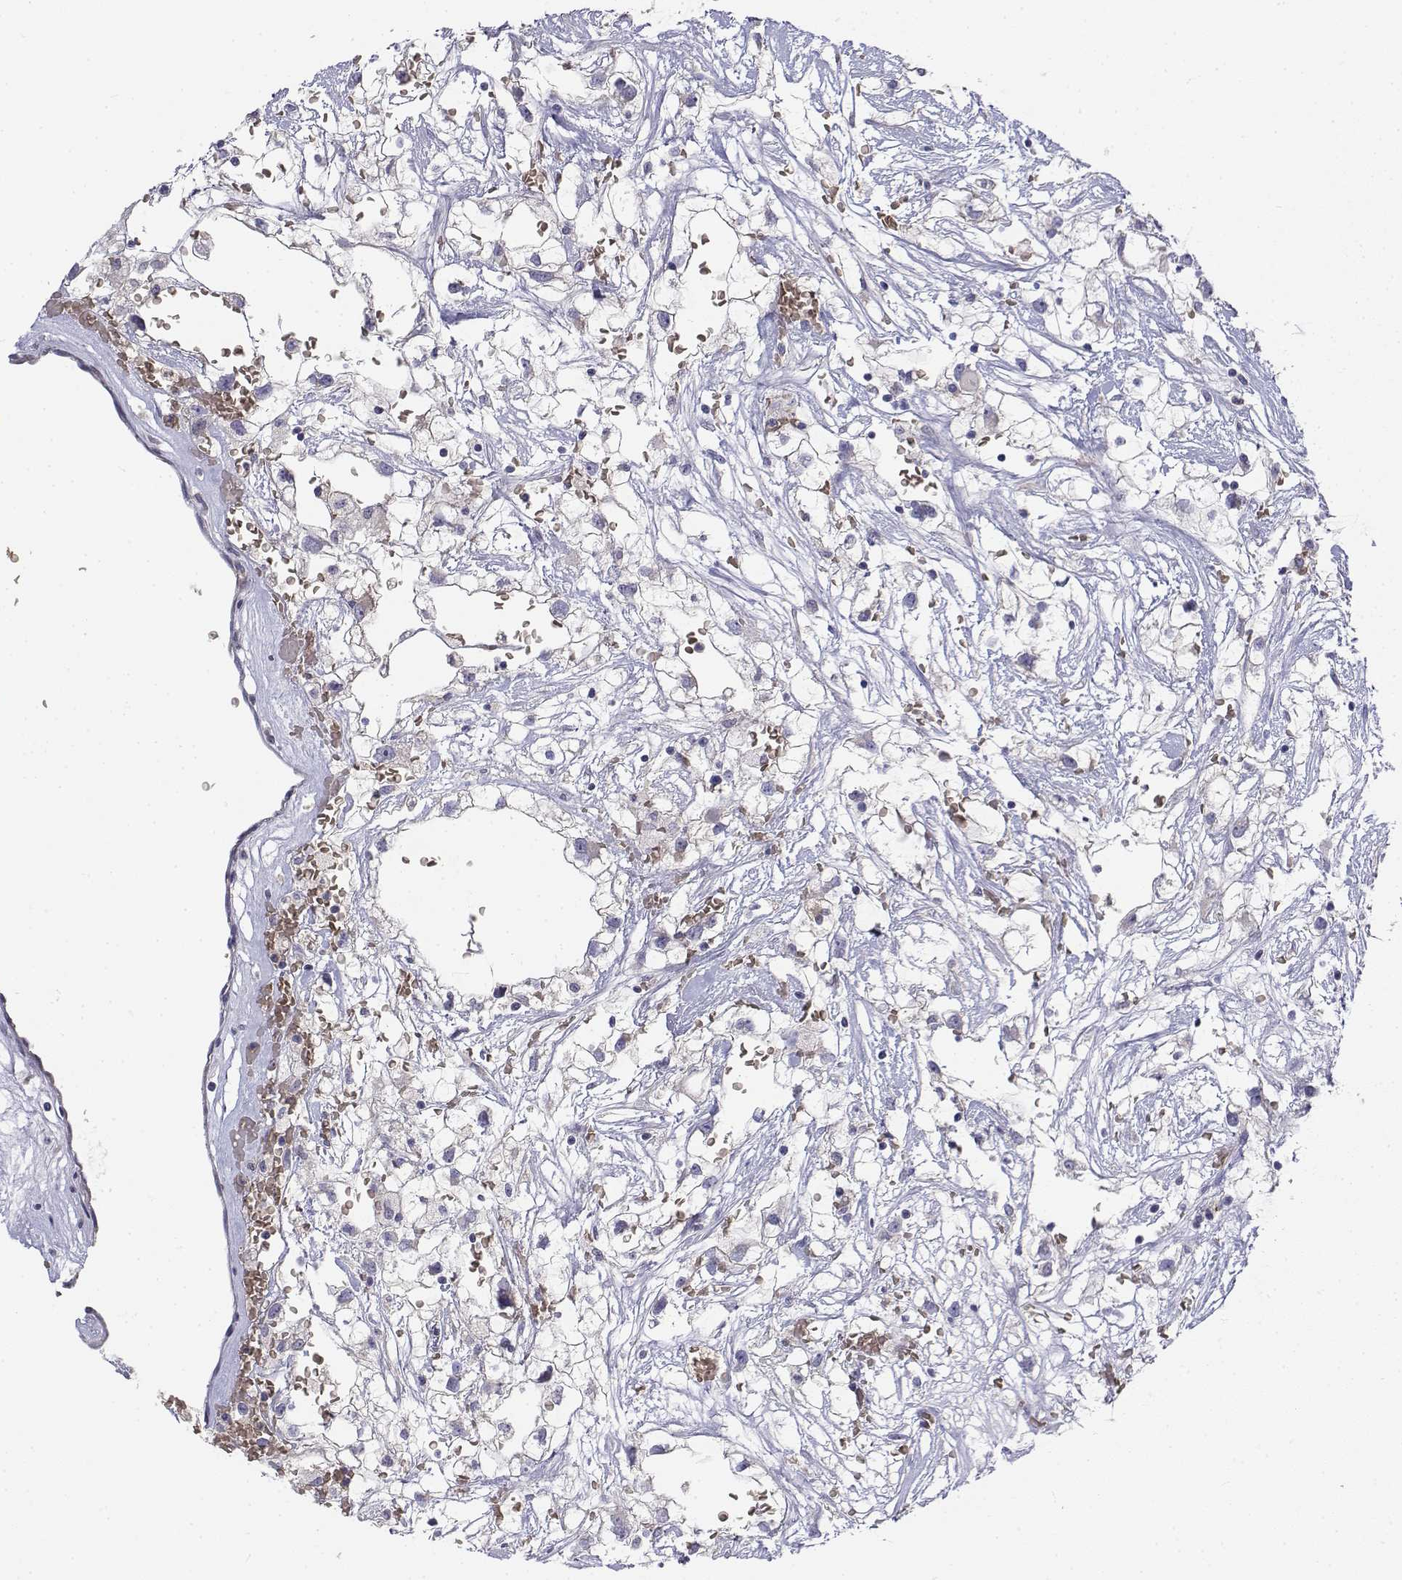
{"staining": {"intensity": "negative", "quantity": "none", "location": "none"}, "tissue": "renal cancer", "cell_type": "Tumor cells", "image_type": "cancer", "snomed": [{"axis": "morphology", "description": "Adenocarcinoma, NOS"}, {"axis": "topography", "description": "Kidney"}], "caption": "Protein analysis of renal cancer demonstrates no significant positivity in tumor cells. (DAB (3,3'-diaminobenzidine) immunohistochemistry, high magnification).", "gene": "CADM1", "patient": {"sex": "male", "age": 59}}